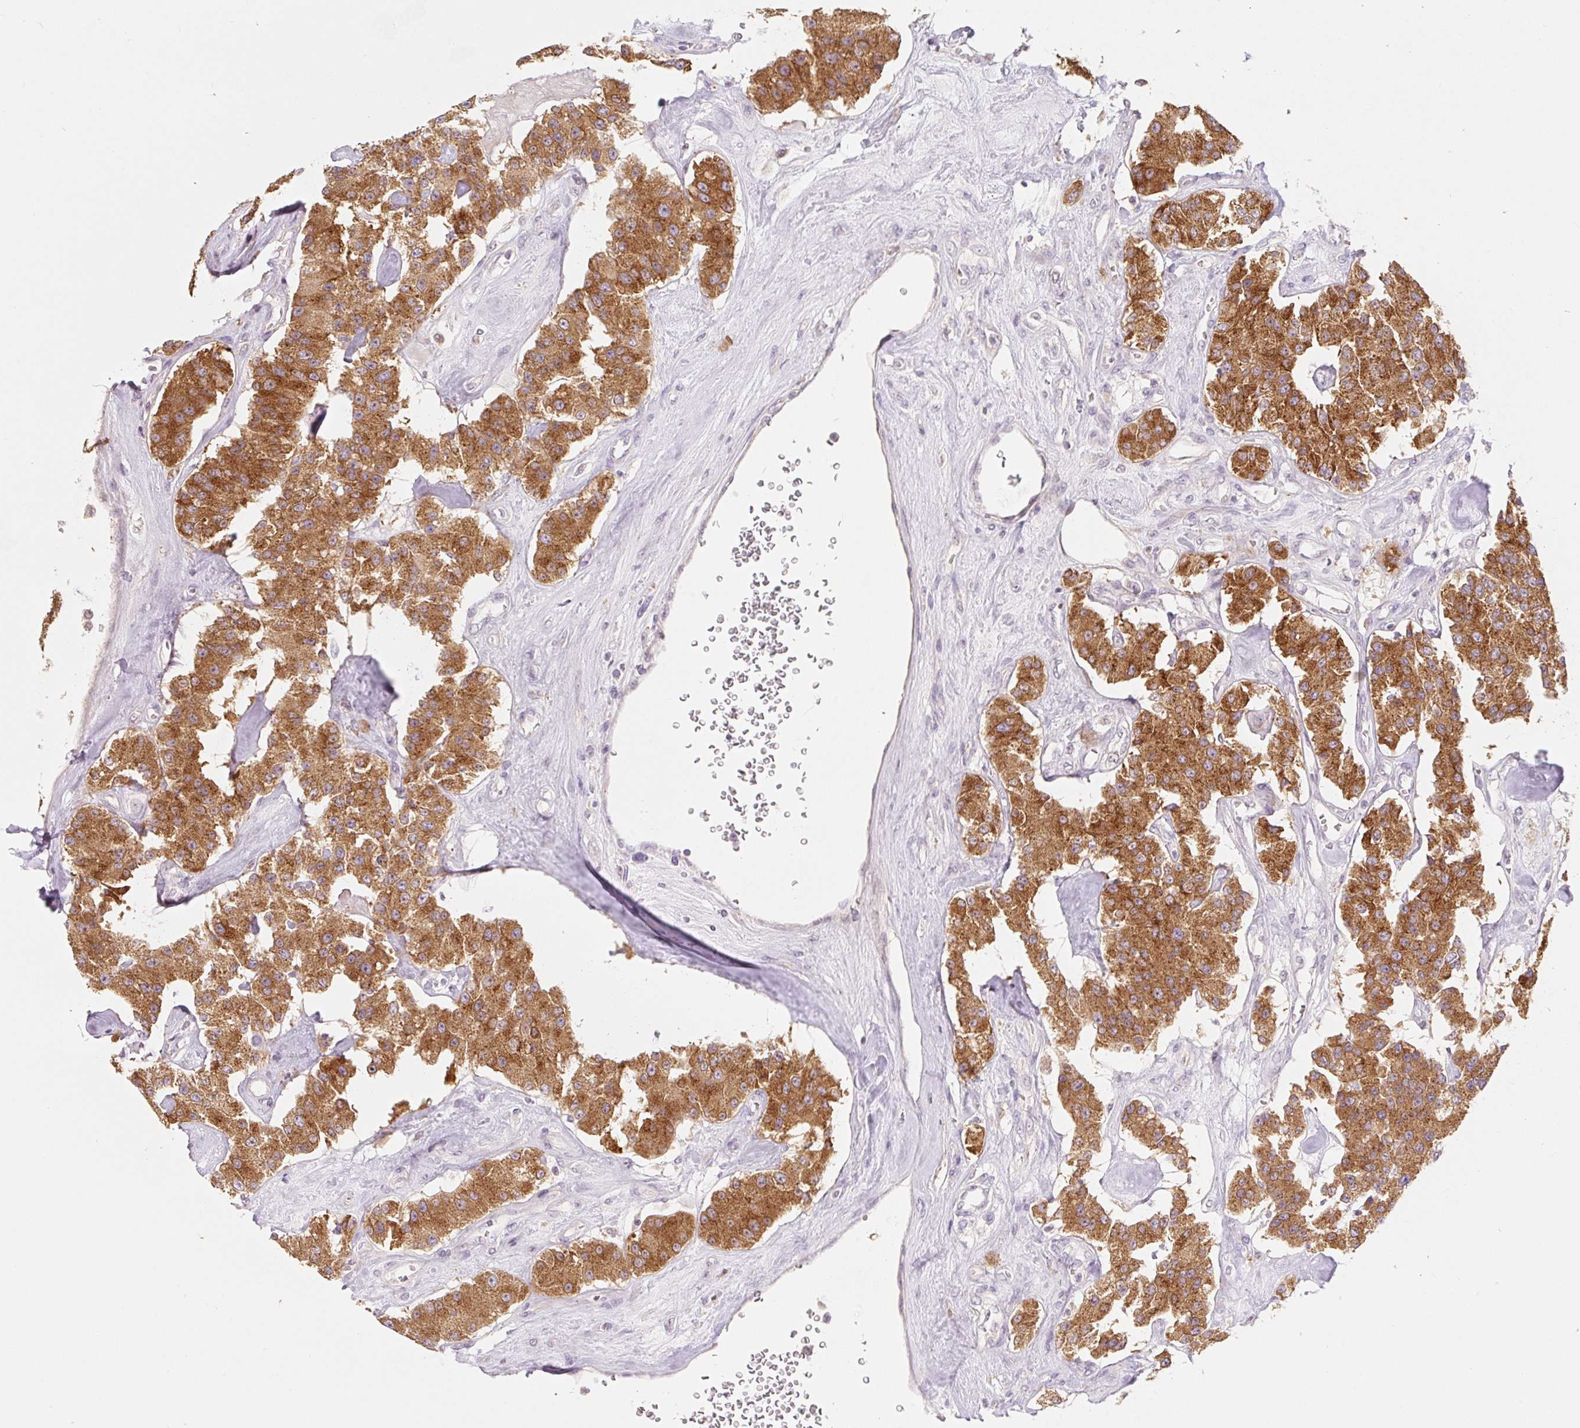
{"staining": {"intensity": "strong", "quantity": ">75%", "location": "cytoplasmic/membranous"}, "tissue": "carcinoid", "cell_type": "Tumor cells", "image_type": "cancer", "snomed": [{"axis": "morphology", "description": "Carcinoid, malignant, NOS"}, {"axis": "topography", "description": "Pancreas"}], "caption": "High-magnification brightfield microscopy of carcinoid stained with DAB (3,3'-diaminobenzidine) (brown) and counterstained with hematoxylin (blue). tumor cells exhibit strong cytoplasmic/membranous positivity is identified in about>75% of cells.", "gene": "MIA2", "patient": {"sex": "male", "age": 41}}